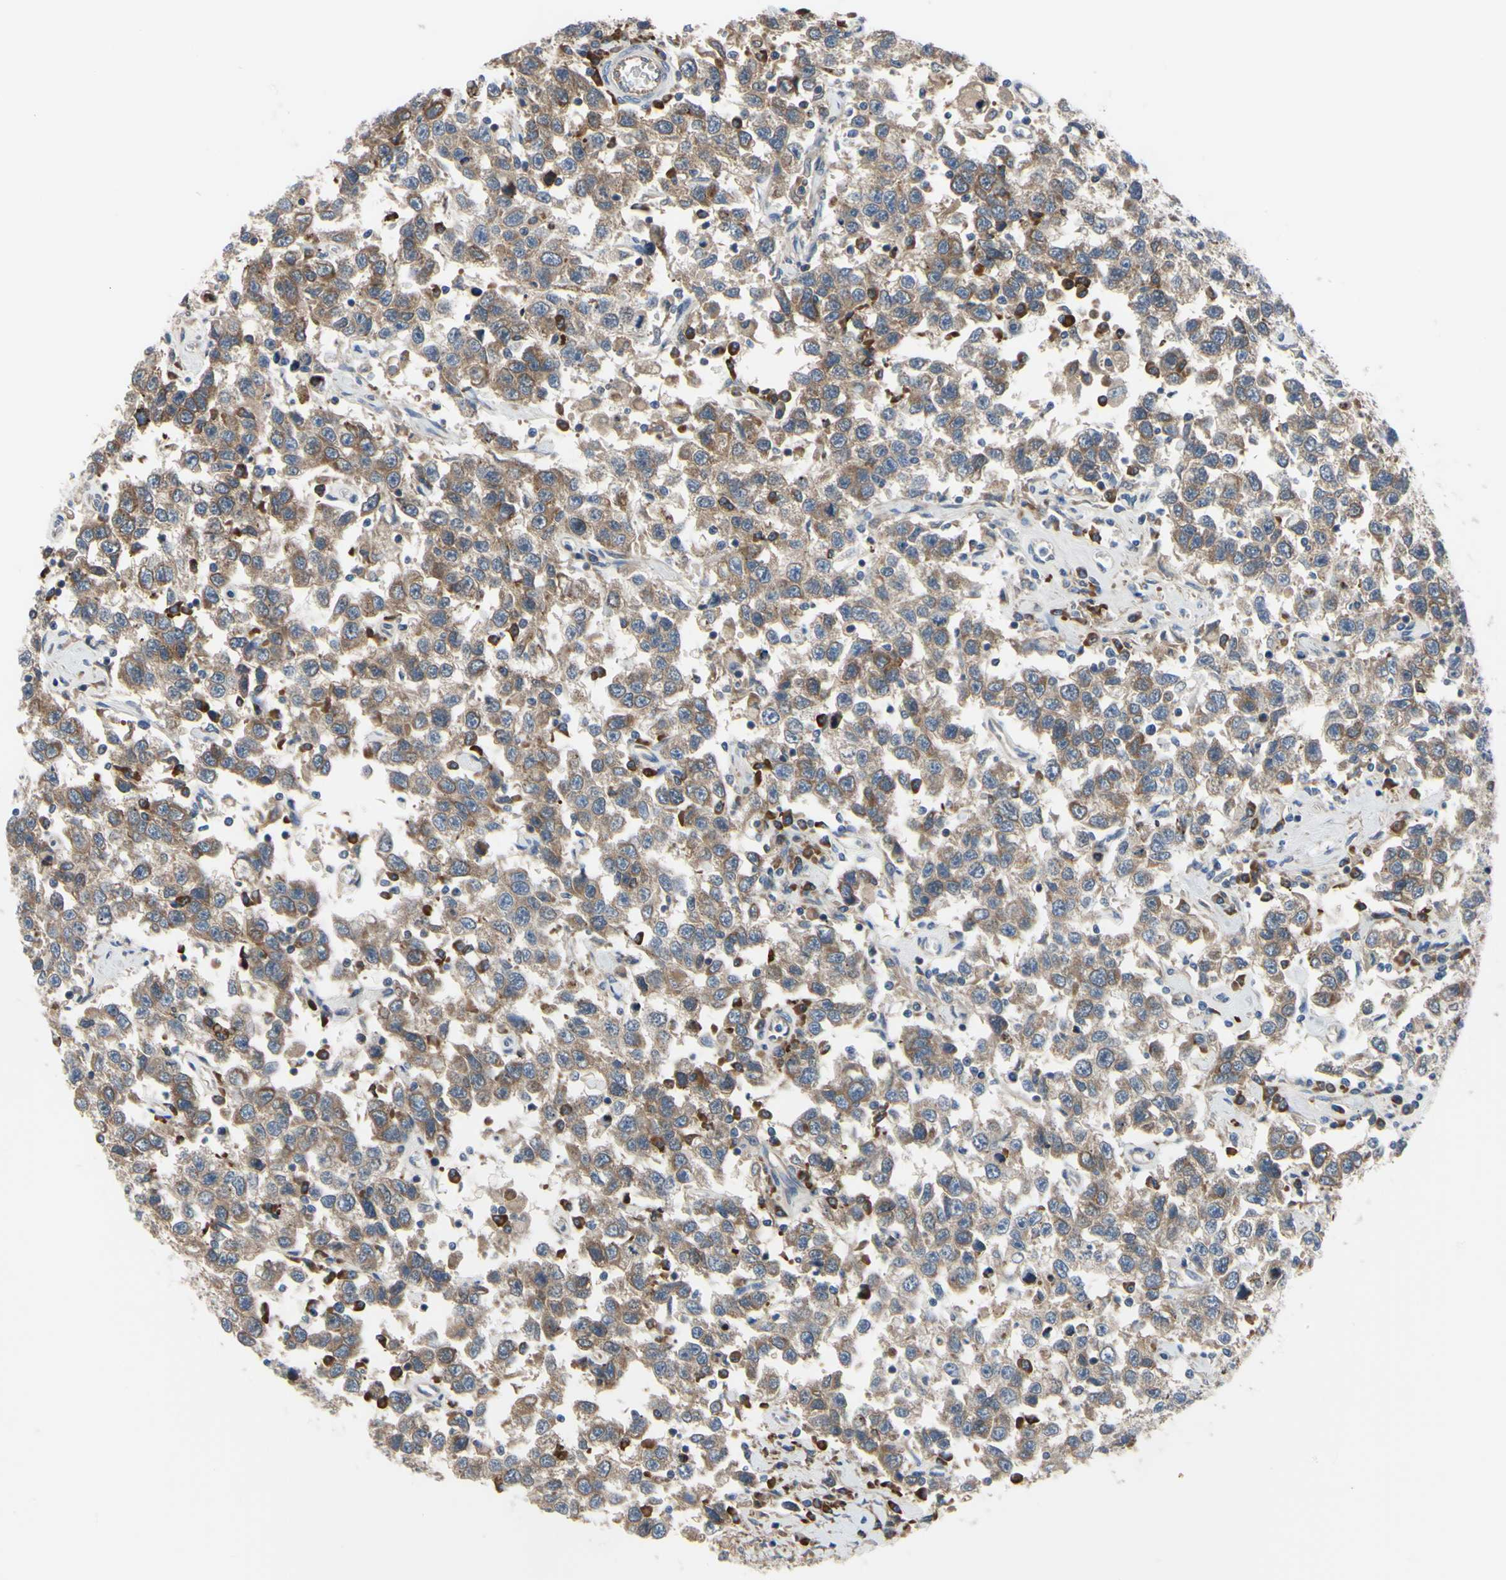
{"staining": {"intensity": "moderate", "quantity": ">75%", "location": "cytoplasmic/membranous"}, "tissue": "testis cancer", "cell_type": "Tumor cells", "image_type": "cancer", "snomed": [{"axis": "morphology", "description": "Seminoma, NOS"}, {"axis": "topography", "description": "Testis"}], "caption": "Moderate cytoplasmic/membranous protein positivity is identified in approximately >75% of tumor cells in testis cancer. (DAB (3,3'-diaminobenzidine) = brown stain, brightfield microscopy at high magnification).", "gene": "XIAP", "patient": {"sex": "male", "age": 41}}